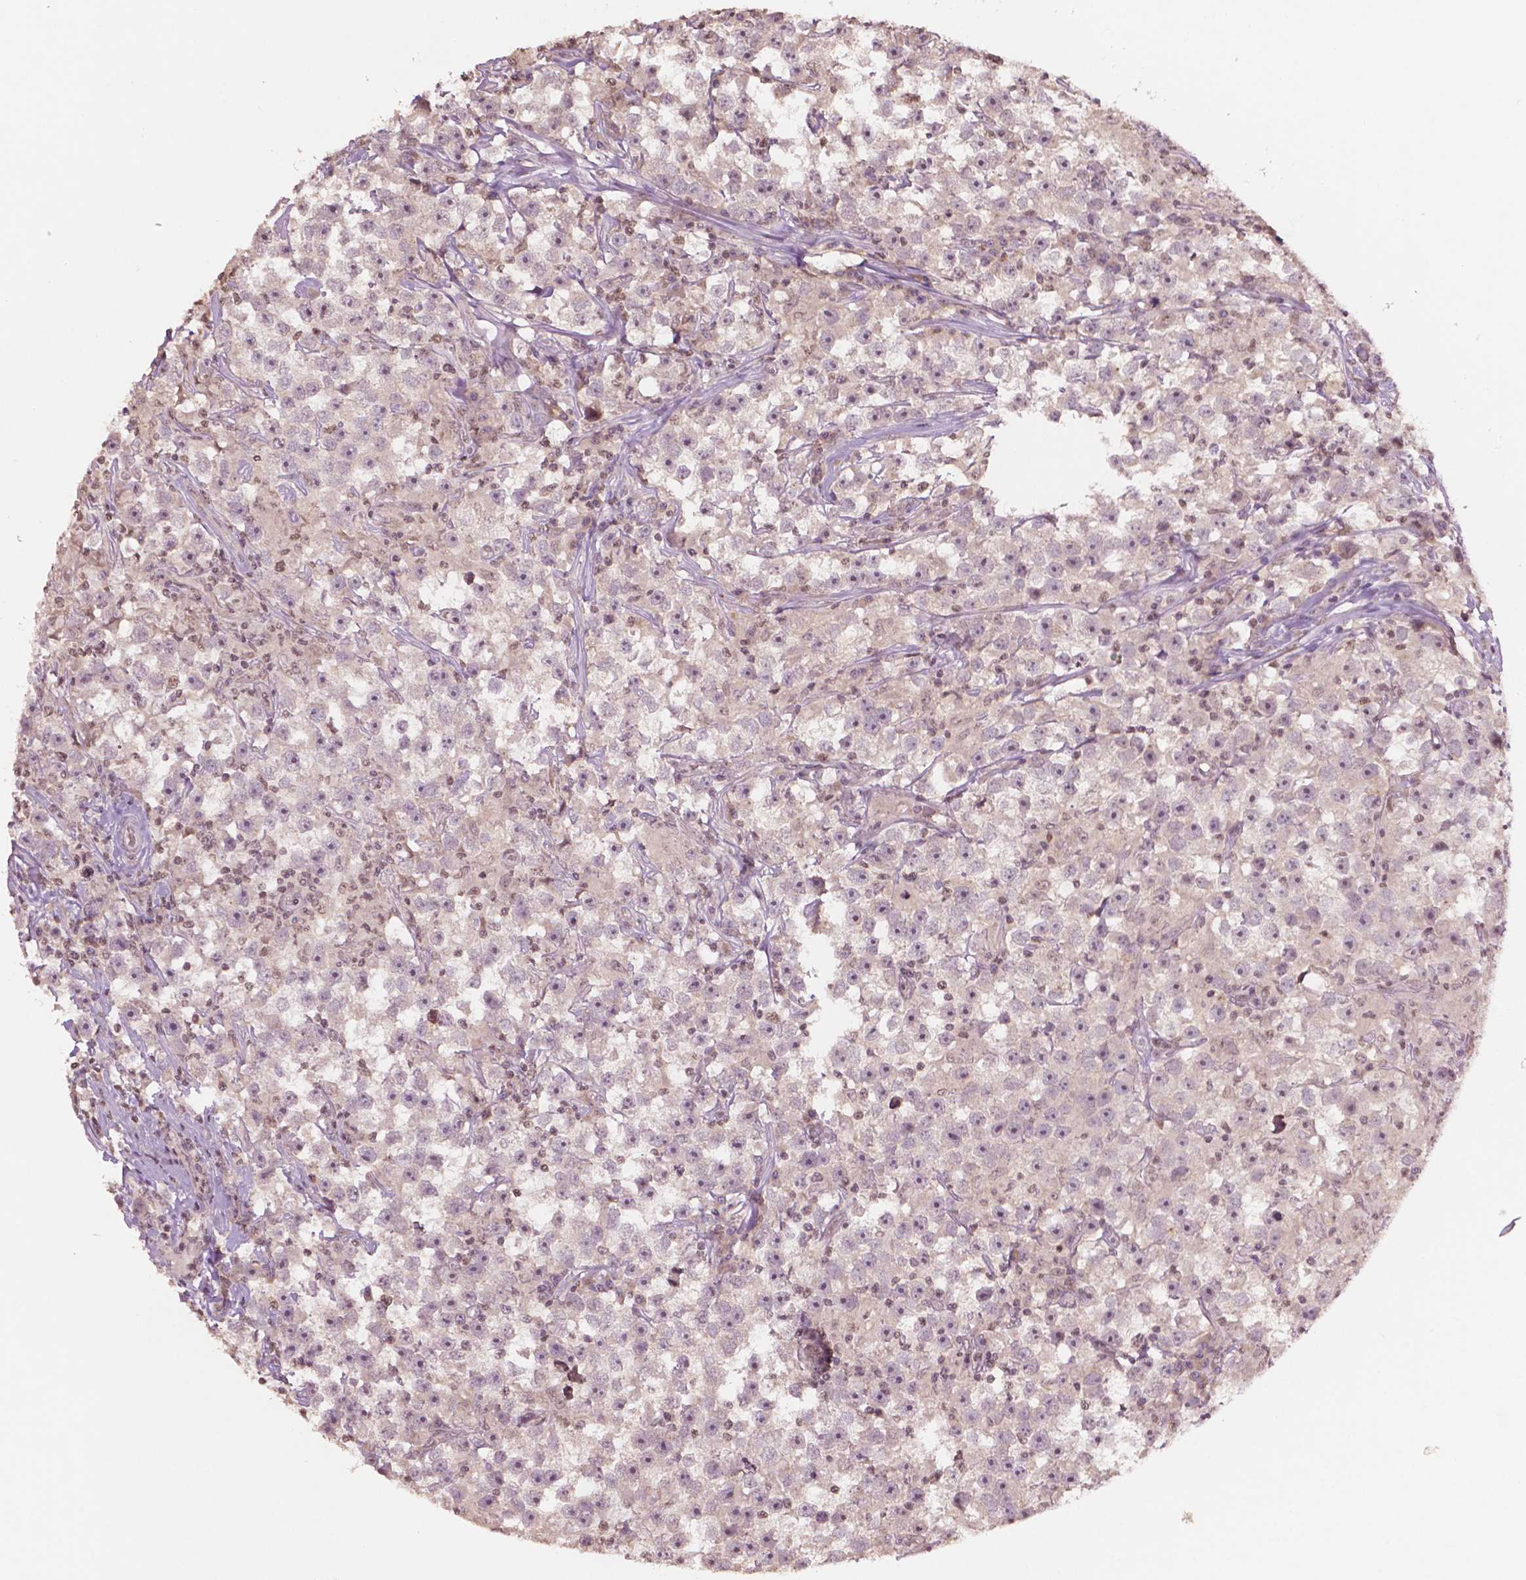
{"staining": {"intensity": "moderate", "quantity": ">75%", "location": "nuclear"}, "tissue": "testis cancer", "cell_type": "Tumor cells", "image_type": "cancer", "snomed": [{"axis": "morphology", "description": "Seminoma, NOS"}, {"axis": "topography", "description": "Testis"}], "caption": "Immunohistochemical staining of human testis cancer demonstrates medium levels of moderate nuclear staining in about >75% of tumor cells. Using DAB (brown) and hematoxylin (blue) stains, captured at high magnification using brightfield microscopy.", "gene": "DEK", "patient": {"sex": "male", "age": 33}}